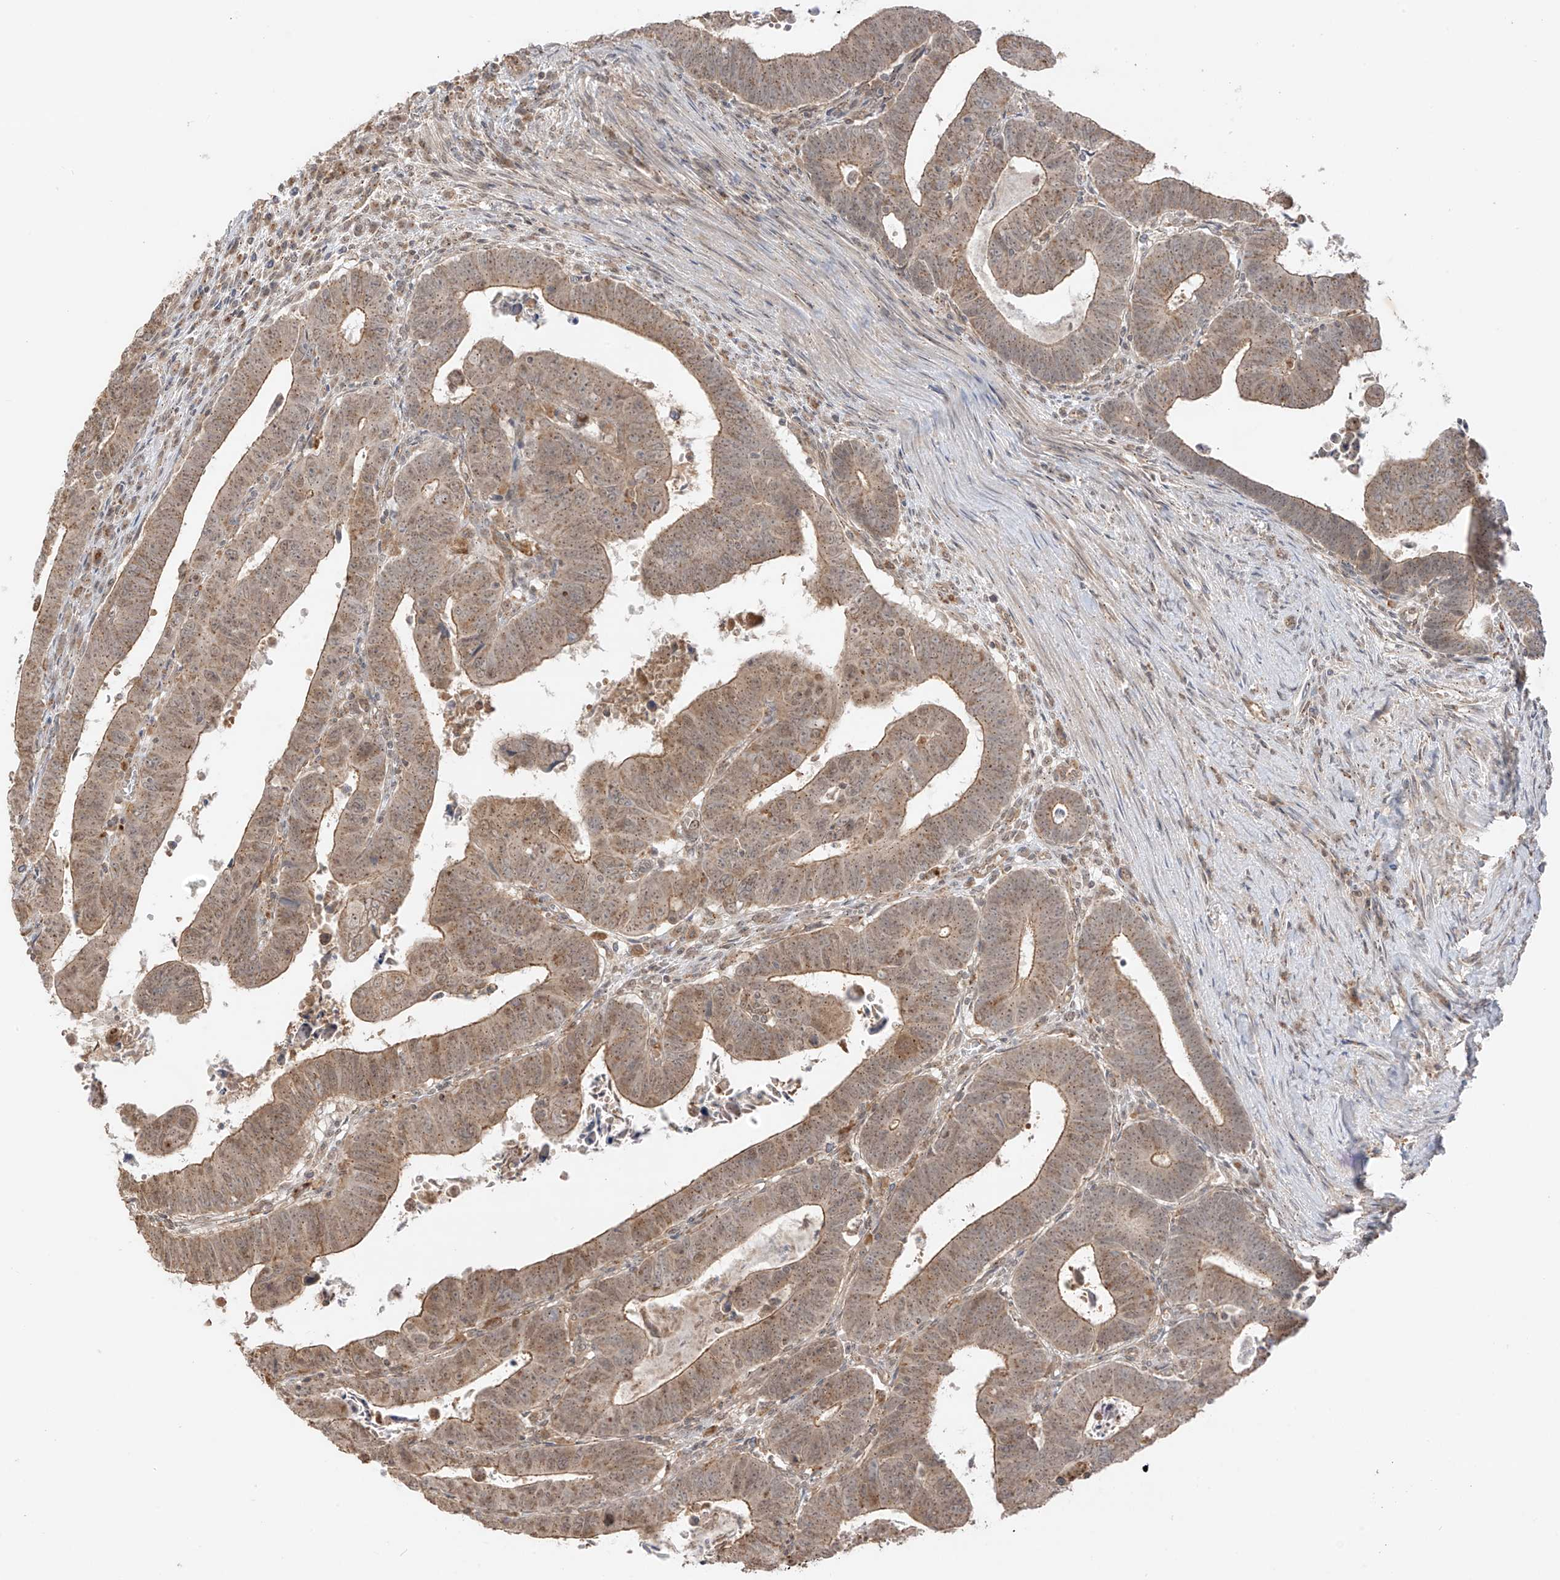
{"staining": {"intensity": "moderate", "quantity": "25%-75%", "location": "cytoplasmic/membranous"}, "tissue": "colorectal cancer", "cell_type": "Tumor cells", "image_type": "cancer", "snomed": [{"axis": "morphology", "description": "Normal tissue, NOS"}, {"axis": "morphology", "description": "Adenocarcinoma, NOS"}, {"axis": "topography", "description": "Rectum"}], "caption": "A photomicrograph showing moderate cytoplasmic/membranous staining in about 25%-75% of tumor cells in colorectal adenocarcinoma, as visualized by brown immunohistochemical staining.", "gene": "N4BP3", "patient": {"sex": "female", "age": 65}}